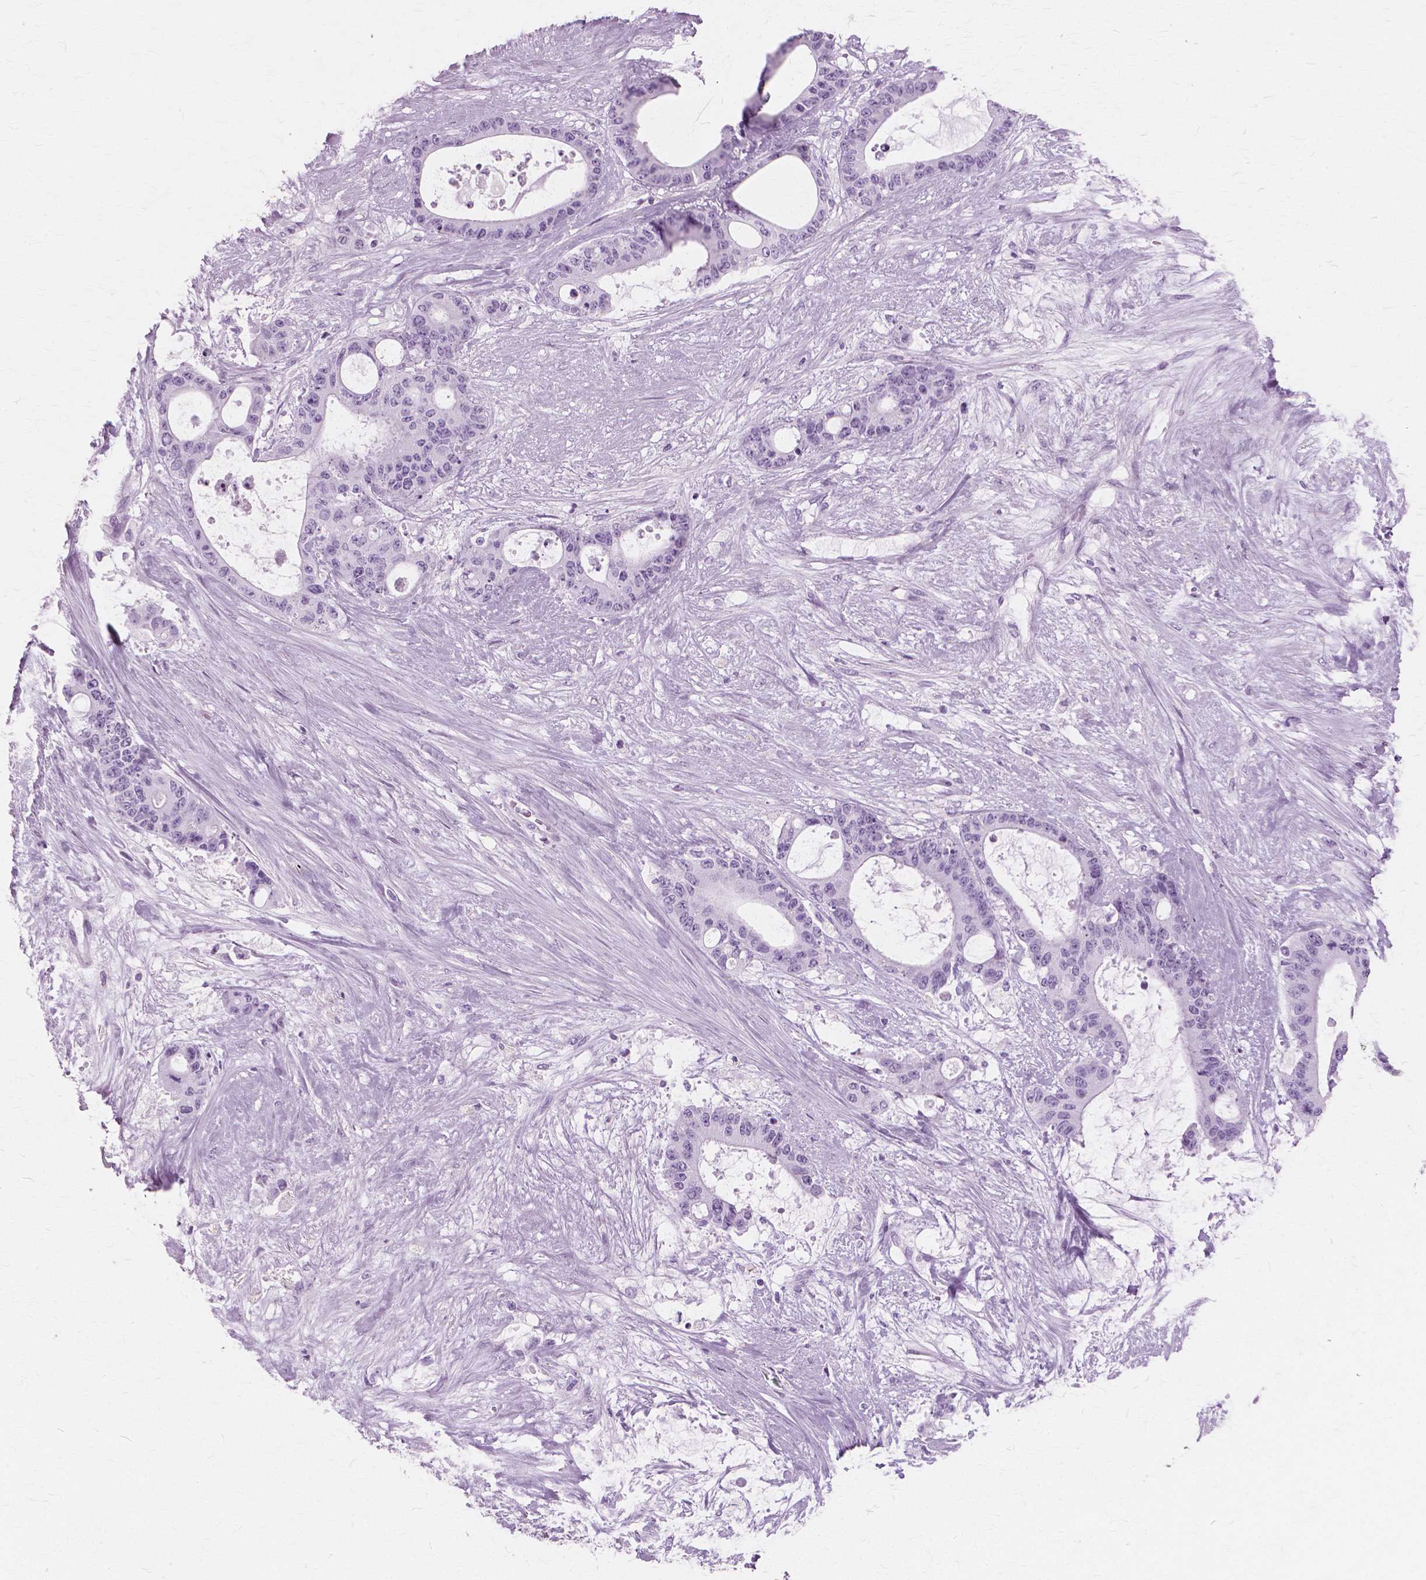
{"staining": {"intensity": "negative", "quantity": "none", "location": "none"}, "tissue": "liver cancer", "cell_type": "Tumor cells", "image_type": "cancer", "snomed": [{"axis": "morphology", "description": "Normal tissue, NOS"}, {"axis": "morphology", "description": "Cholangiocarcinoma"}, {"axis": "topography", "description": "Liver"}, {"axis": "topography", "description": "Peripheral nerve tissue"}], "caption": "Immunohistochemical staining of human liver cancer reveals no significant expression in tumor cells.", "gene": "SFTPD", "patient": {"sex": "female", "age": 73}}